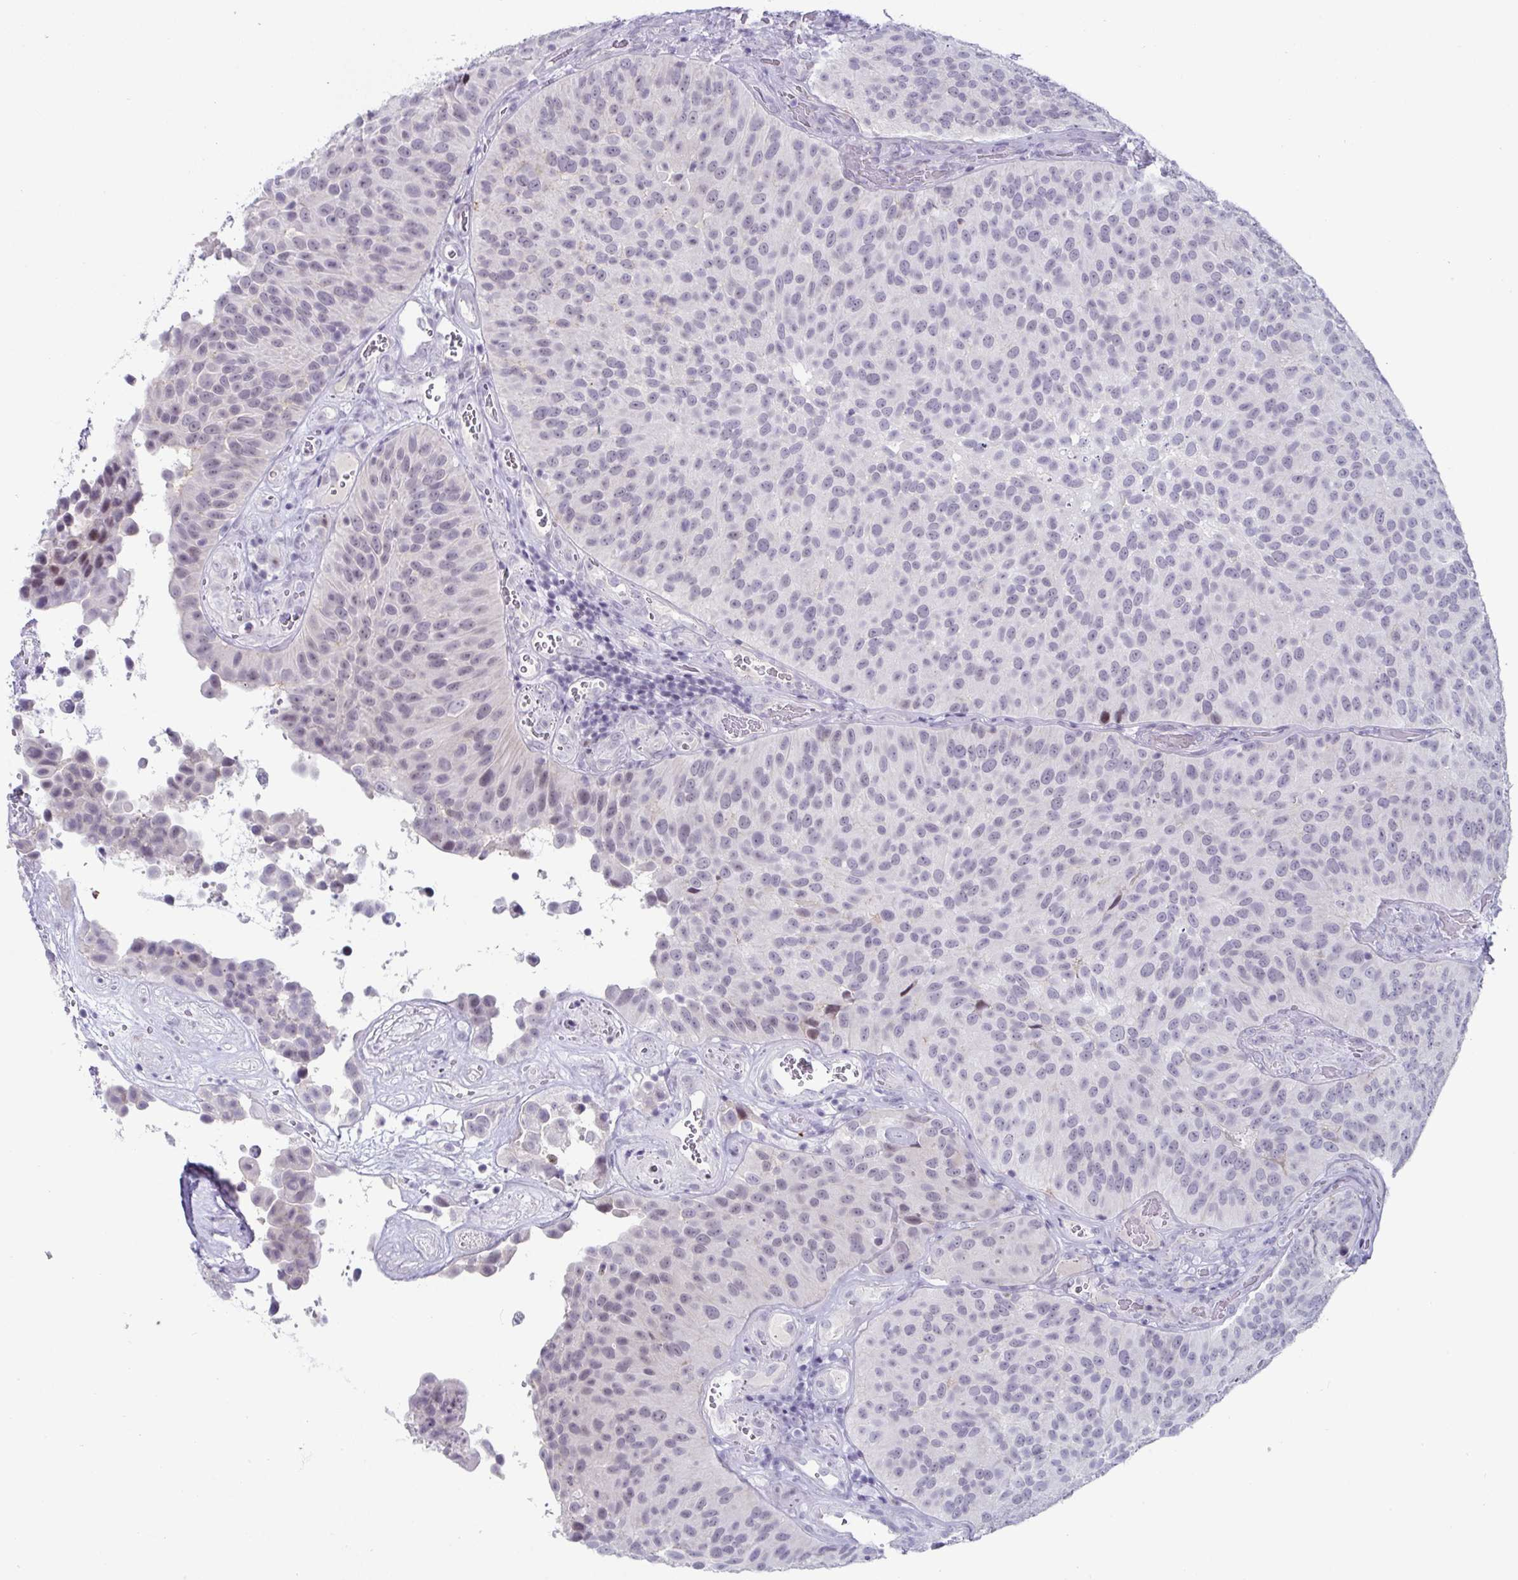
{"staining": {"intensity": "weak", "quantity": "<25%", "location": "nuclear"}, "tissue": "urothelial cancer", "cell_type": "Tumor cells", "image_type": "cancer", "snomed": [{"axis": "morphology", "description": "Urothelial carcinoma, Low grade"}, {"axis": "topography", "description": "Urinary bladder"}], "caption": "This is an immunohistochemistry (IHC) photomicrograph of urothelial cancer. There is no staining in tumor cells.", "gene": "VSIG10L", "patient": {"sex": "male", "age": 76}}